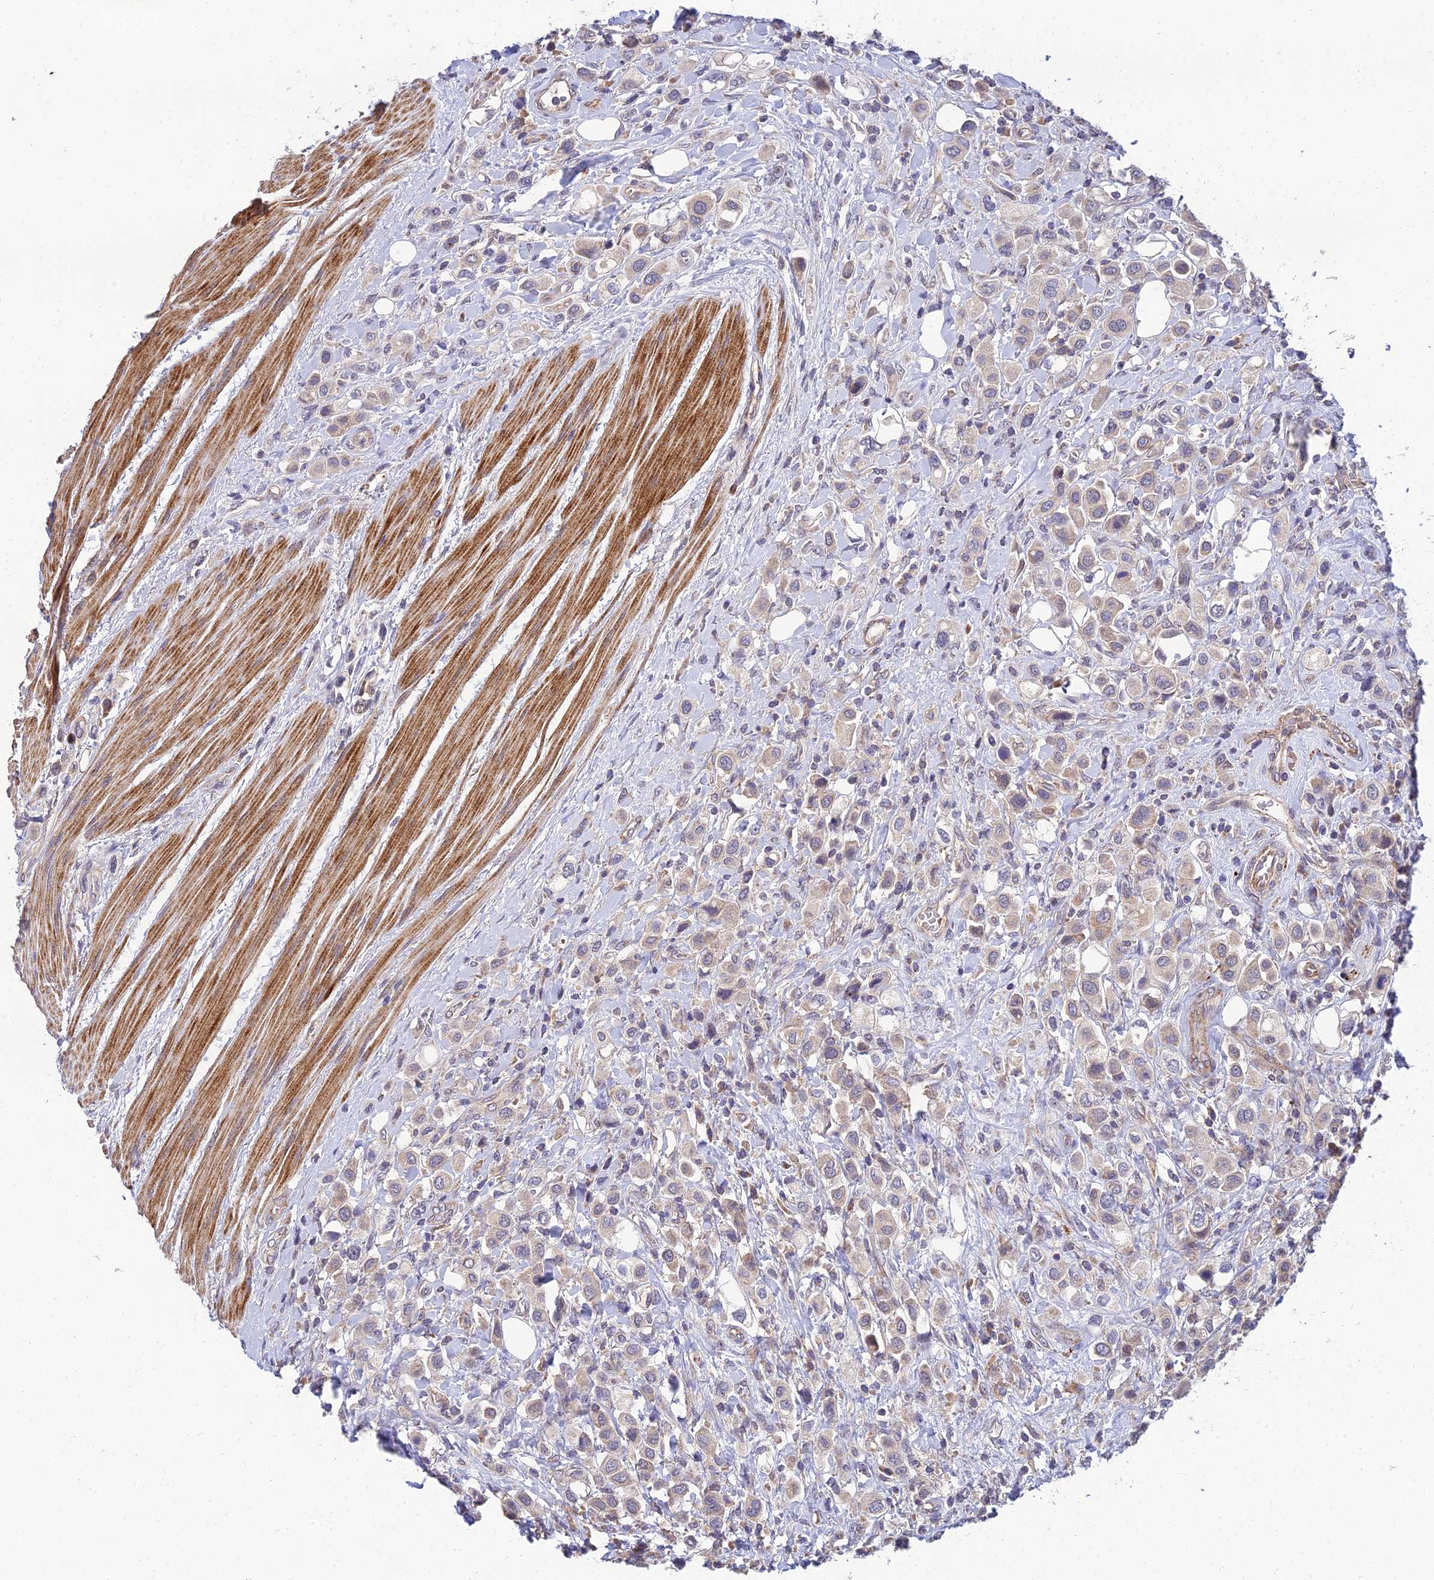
{"staining": {"intensity": "weak", "quantity": "25%-75%", "location": "cytoplasmic/membranous"}, "tissue": "urothelial cancer", "cell_type": "Tumor cells", "image_type": "cancer", "snomed": [{"axis": "morphology", "description": "Urothelial carcinoma, High grade"}, {"axis": "topography", "description": "Urinary bladder"}], "caption": "Brown immunohistochemical staining in human high-grade urothelial carcinoma exhibits weak cytoplasmic/membranous expression in approximately 25%-75% of tumor cells.", "gene": "NPY", "patient": {"sex": "male", "age": 50}}